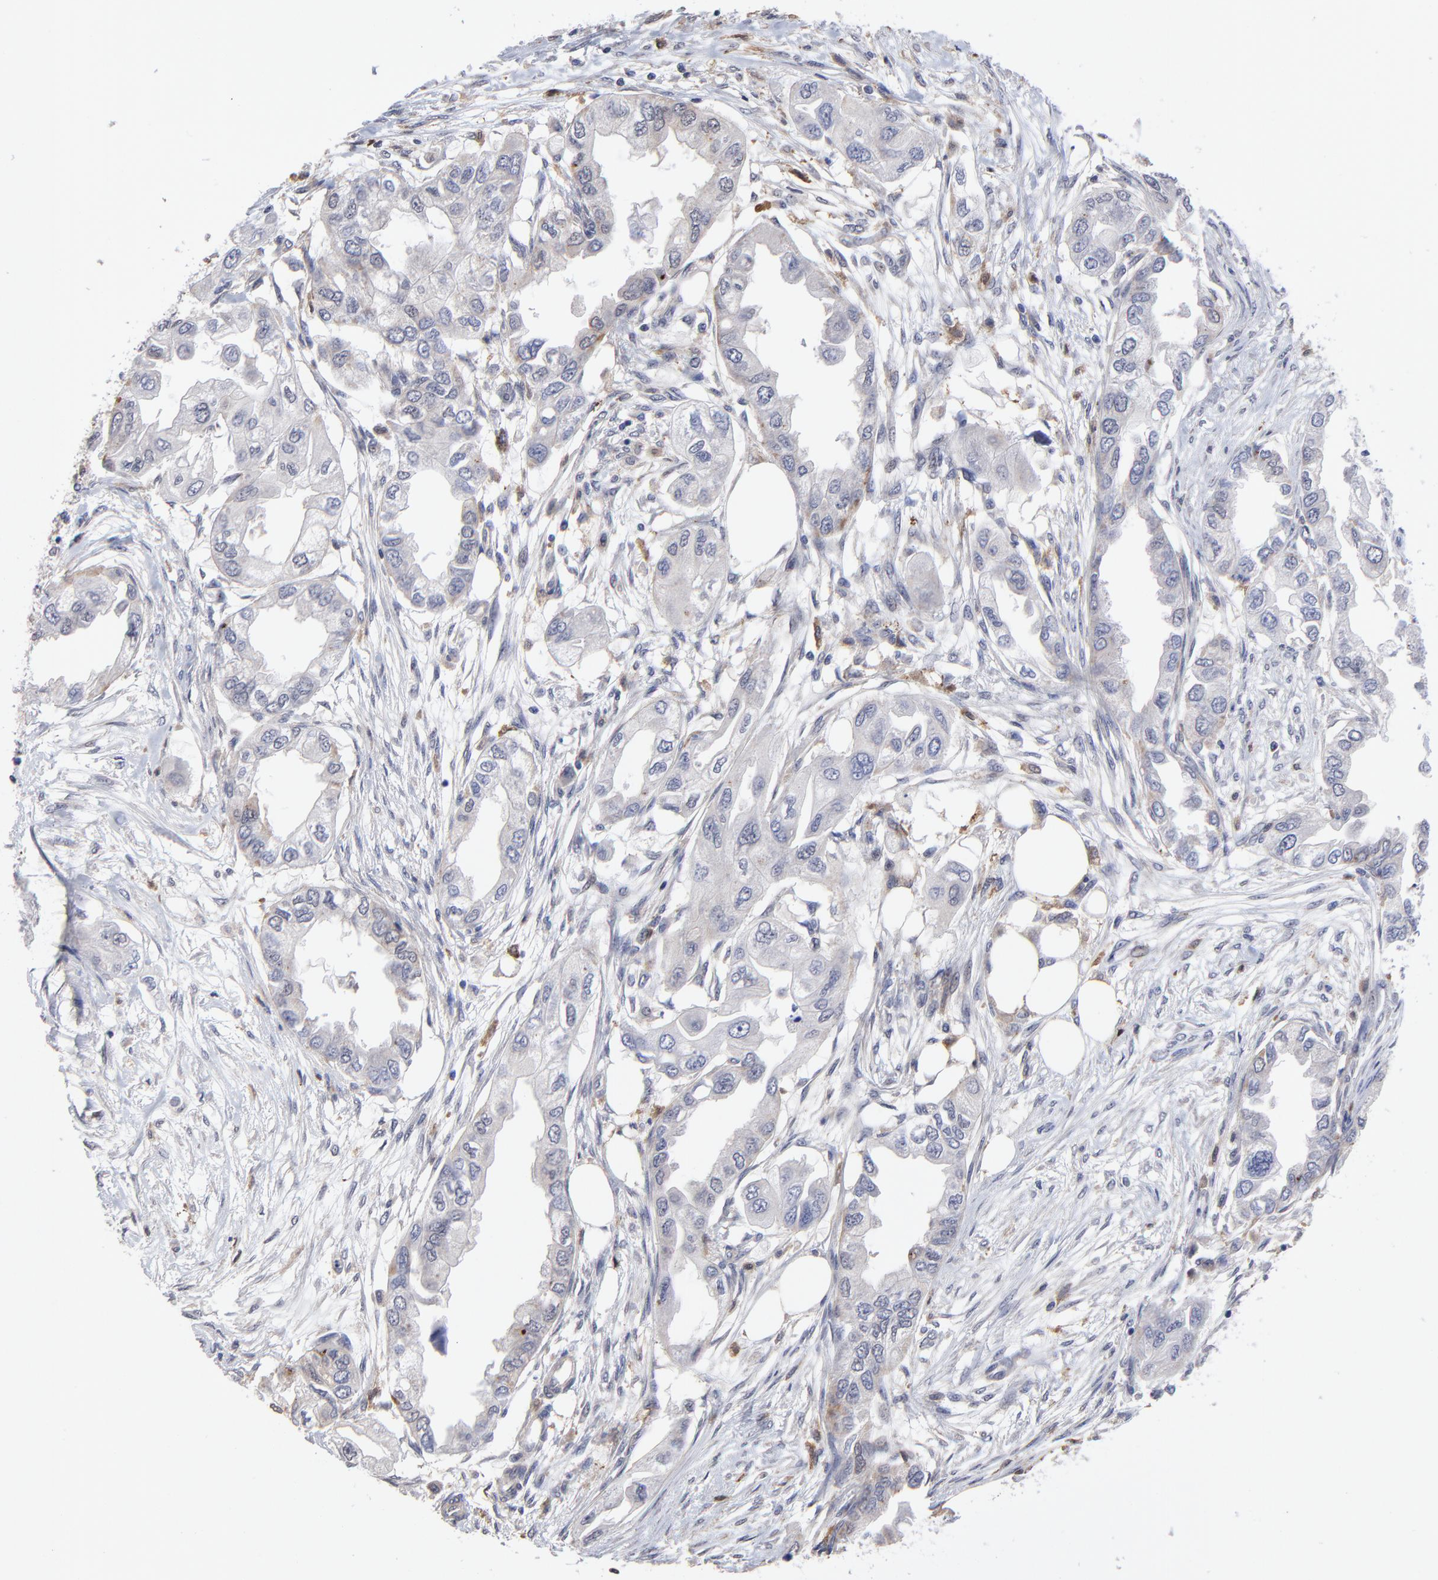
{"staining": {"intensity": "weak", "quantity": "<25%", "location": "cytoplasmic/membranous"}, "tissue": "endometrial cancer", "cell_type": "Tumor cells", "image_type": "cancer", "snomed": [{"axis": "morphology", "description": "Adenocarcinoma, NOS"}, {"axis": "topography", "description": "Endometrium"}], "caption": "Protein analysis of adenocarcinoma (endometrial) reveals no significant staining in tumor cells. The staining was performed using DAB (3,3'-diaminobenzidine) to visualize the protein expression in brown, while the nuclei were stained in blue with hematoxylin (Magnification: 20x).", "gene": "PDE4B", "patient": {"sex": "female", "age": 67}}